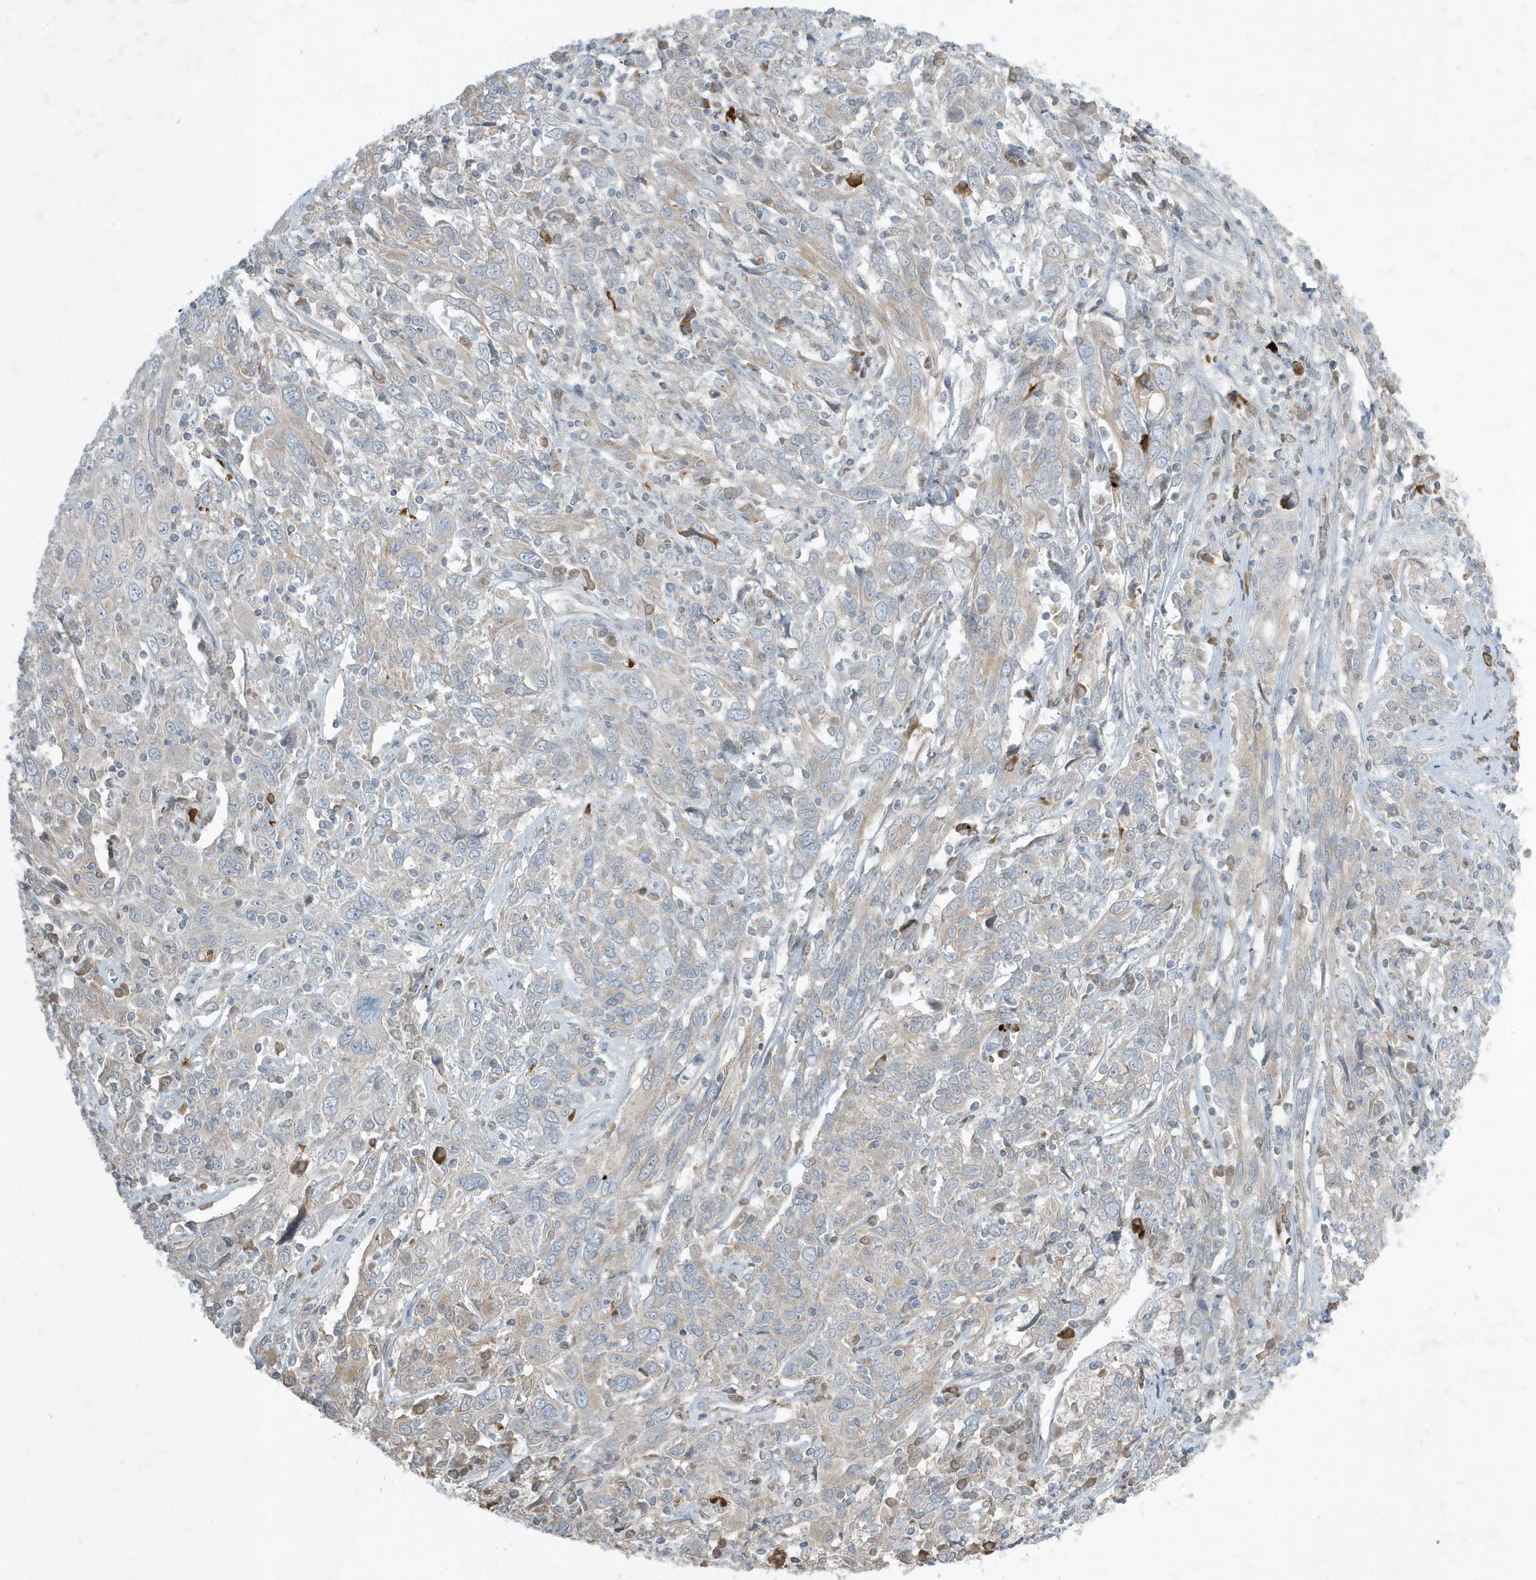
{"staining": {"intensity": "weak", "quantity": "<25%", "location": "cytoplasmic/membranous"}, "tissue": "cervical cancer", "cell_type": "Tumor cells", "image_type": "cancer", "snomed": [{"axis": "morphology", "description": "Squamous cell carcinoma, NOS"}, {"axis": "topography", "description": "Cervix"}], "caption": "Immunohistochemistry (IHC) micrograph of human cervical cancer stained for a protein (brown), which displays no staining in tumor cells.", "gene": "FNDC1", "patient": {"sex": "female", "age": 46}}